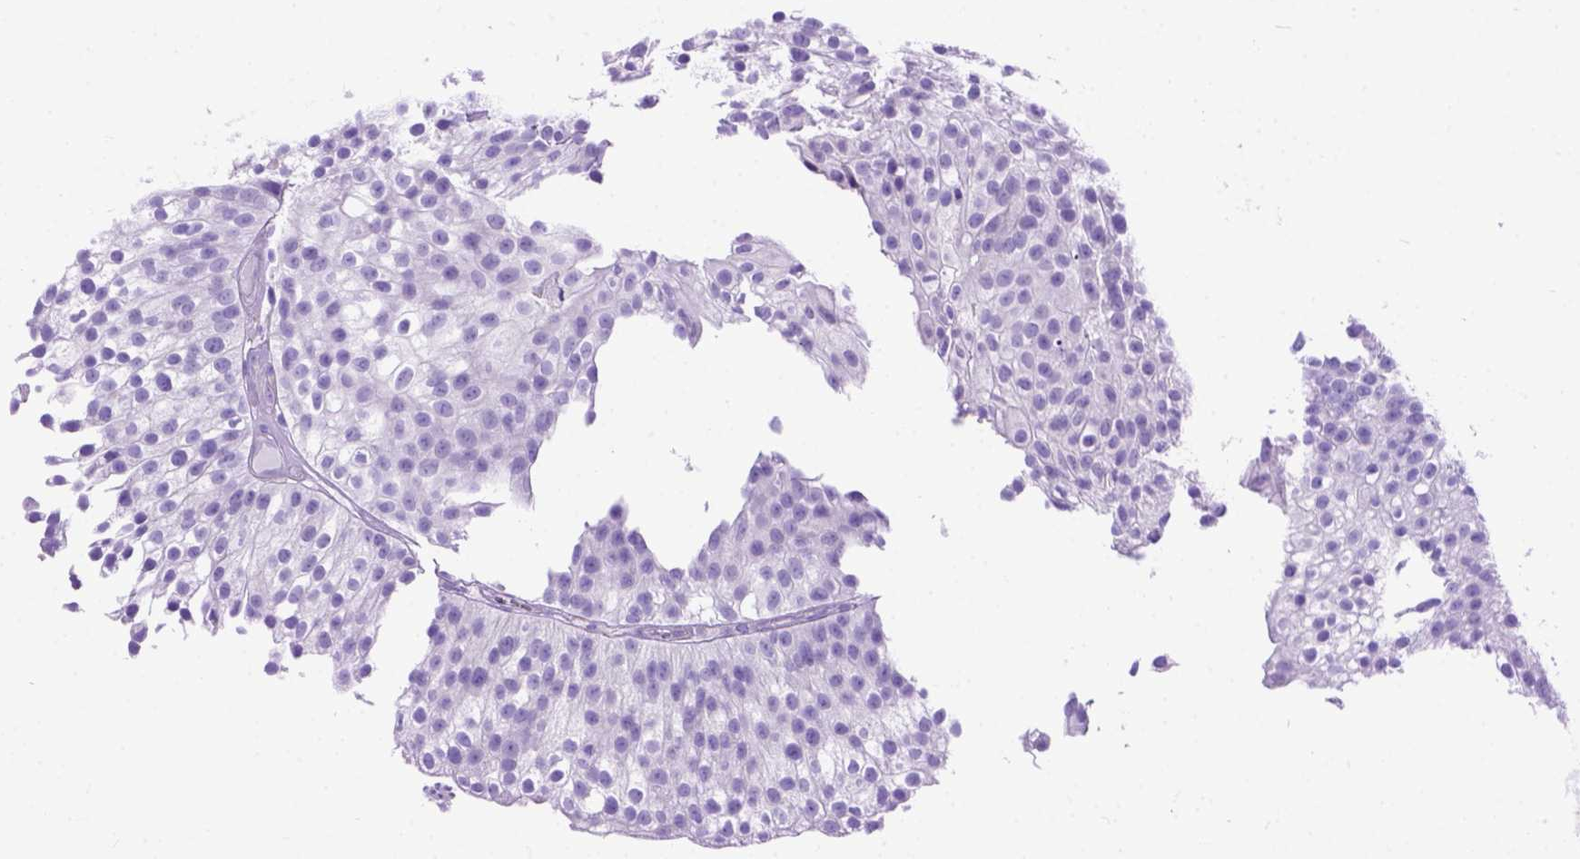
{"staining": {"intensity": "negative", "quantity": "none", "location": "none"}, "tissue": "urothelial cancer", "cell_type": "Tumor cells", "image_type": "cancer", "snomed": [{"axis": "morphology", "description": "Urothelial carcinoma, Low grade"}, {"axis": "topography", "description": "Urinary bladder"}], "caption": "Urothelial cancer was stained to show a protein in brown. There is no significant expression in tumor cells. The staining is performed using DAB (3,3'-diaminobenzidine) brown chromogen with nuclei counter-stained in using hematoxylin.", "gene": "ODAD3", "patient": {"sex": "male", "age": 70}}